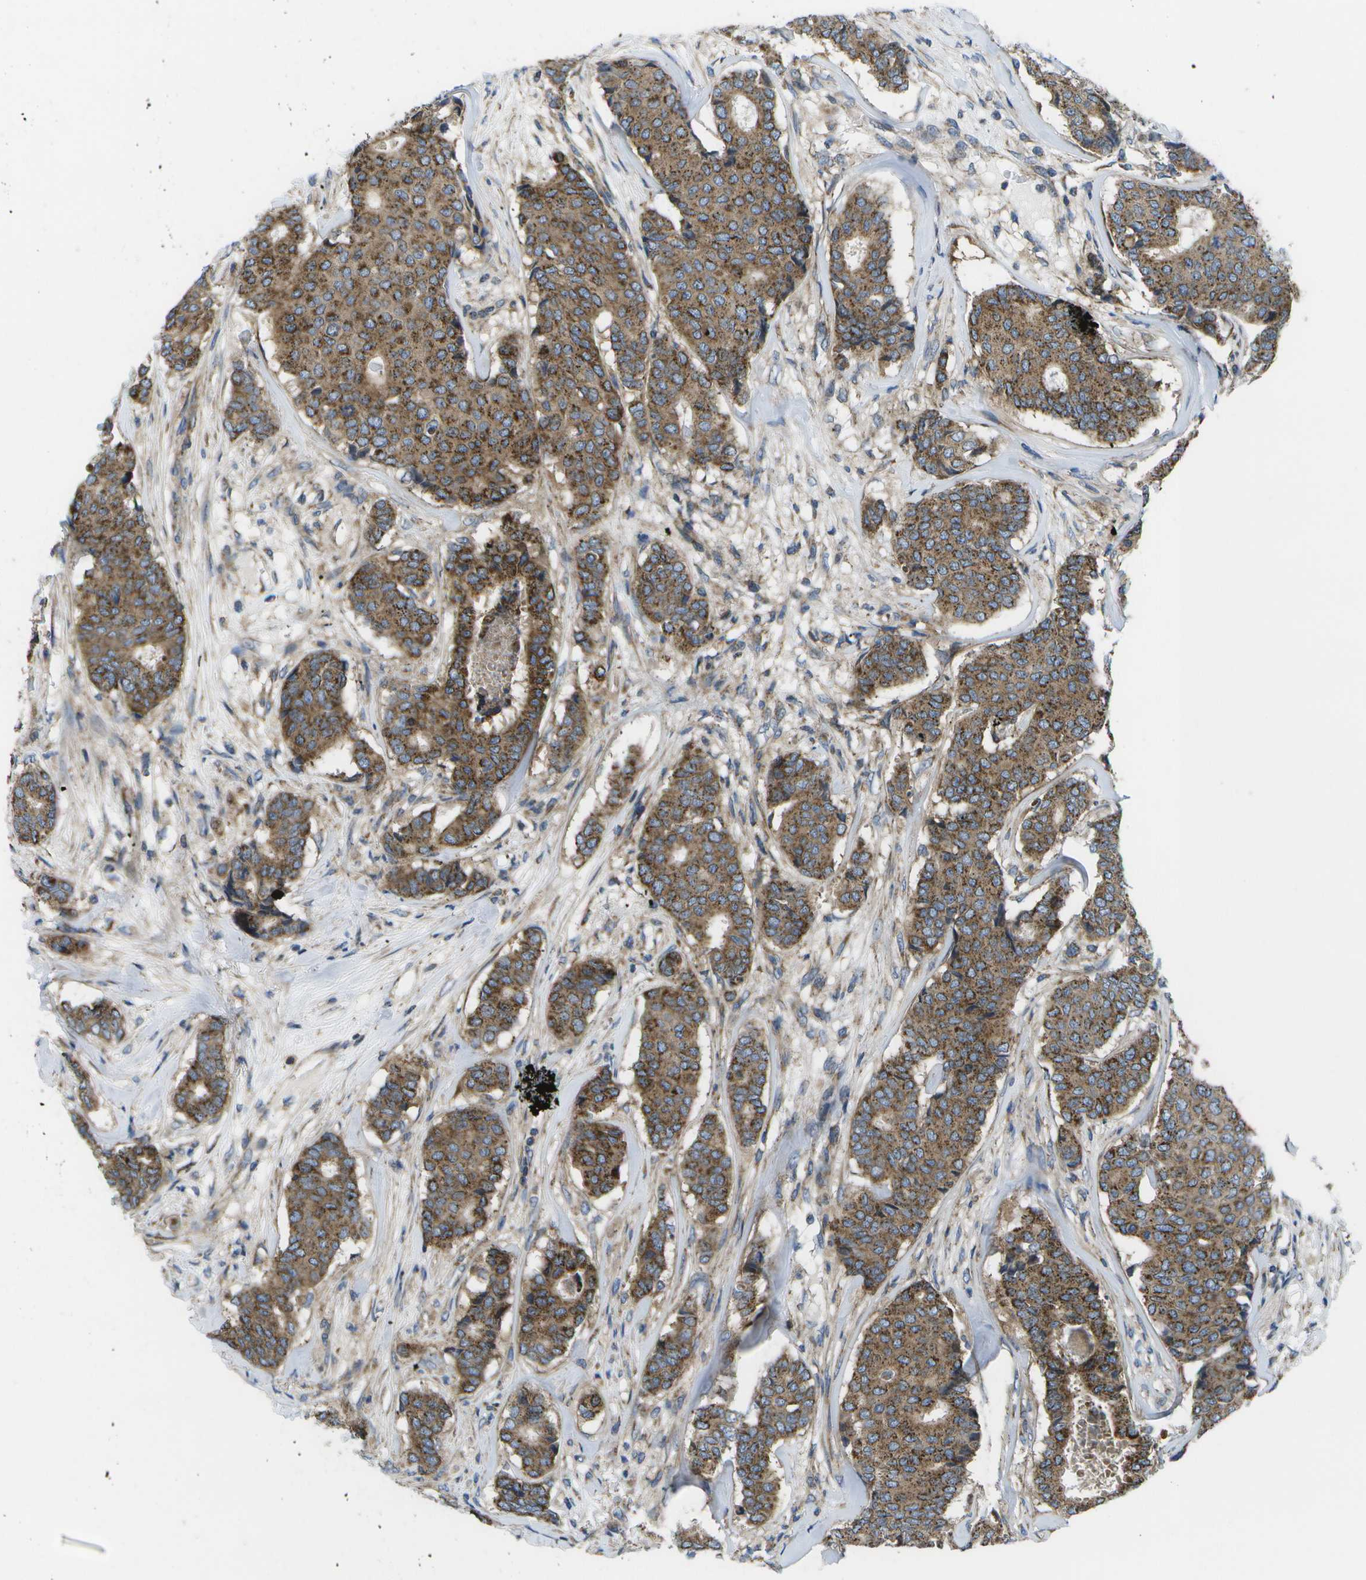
{"staining": {"intensity": "moderate", "quantity": ">75%", "location": "cytoplasmic/membranous"}, "tissue": "breast cancer", "cell_type": "Tumor cells", "image_type": "cancer", "snomed": [{"axis": "morphology", "description": "Duct carcinoma"}, {"axis": "topography", "description": "Breast"}], "caption": "This is a histology image of immunohistochemistry (IHC) staining of breast cancer, which shows moderate positivity in the cytoplasmic/membranous of tumor cells.", "gene": "MVK", "patient": {"sex": "female", "age": 75}}